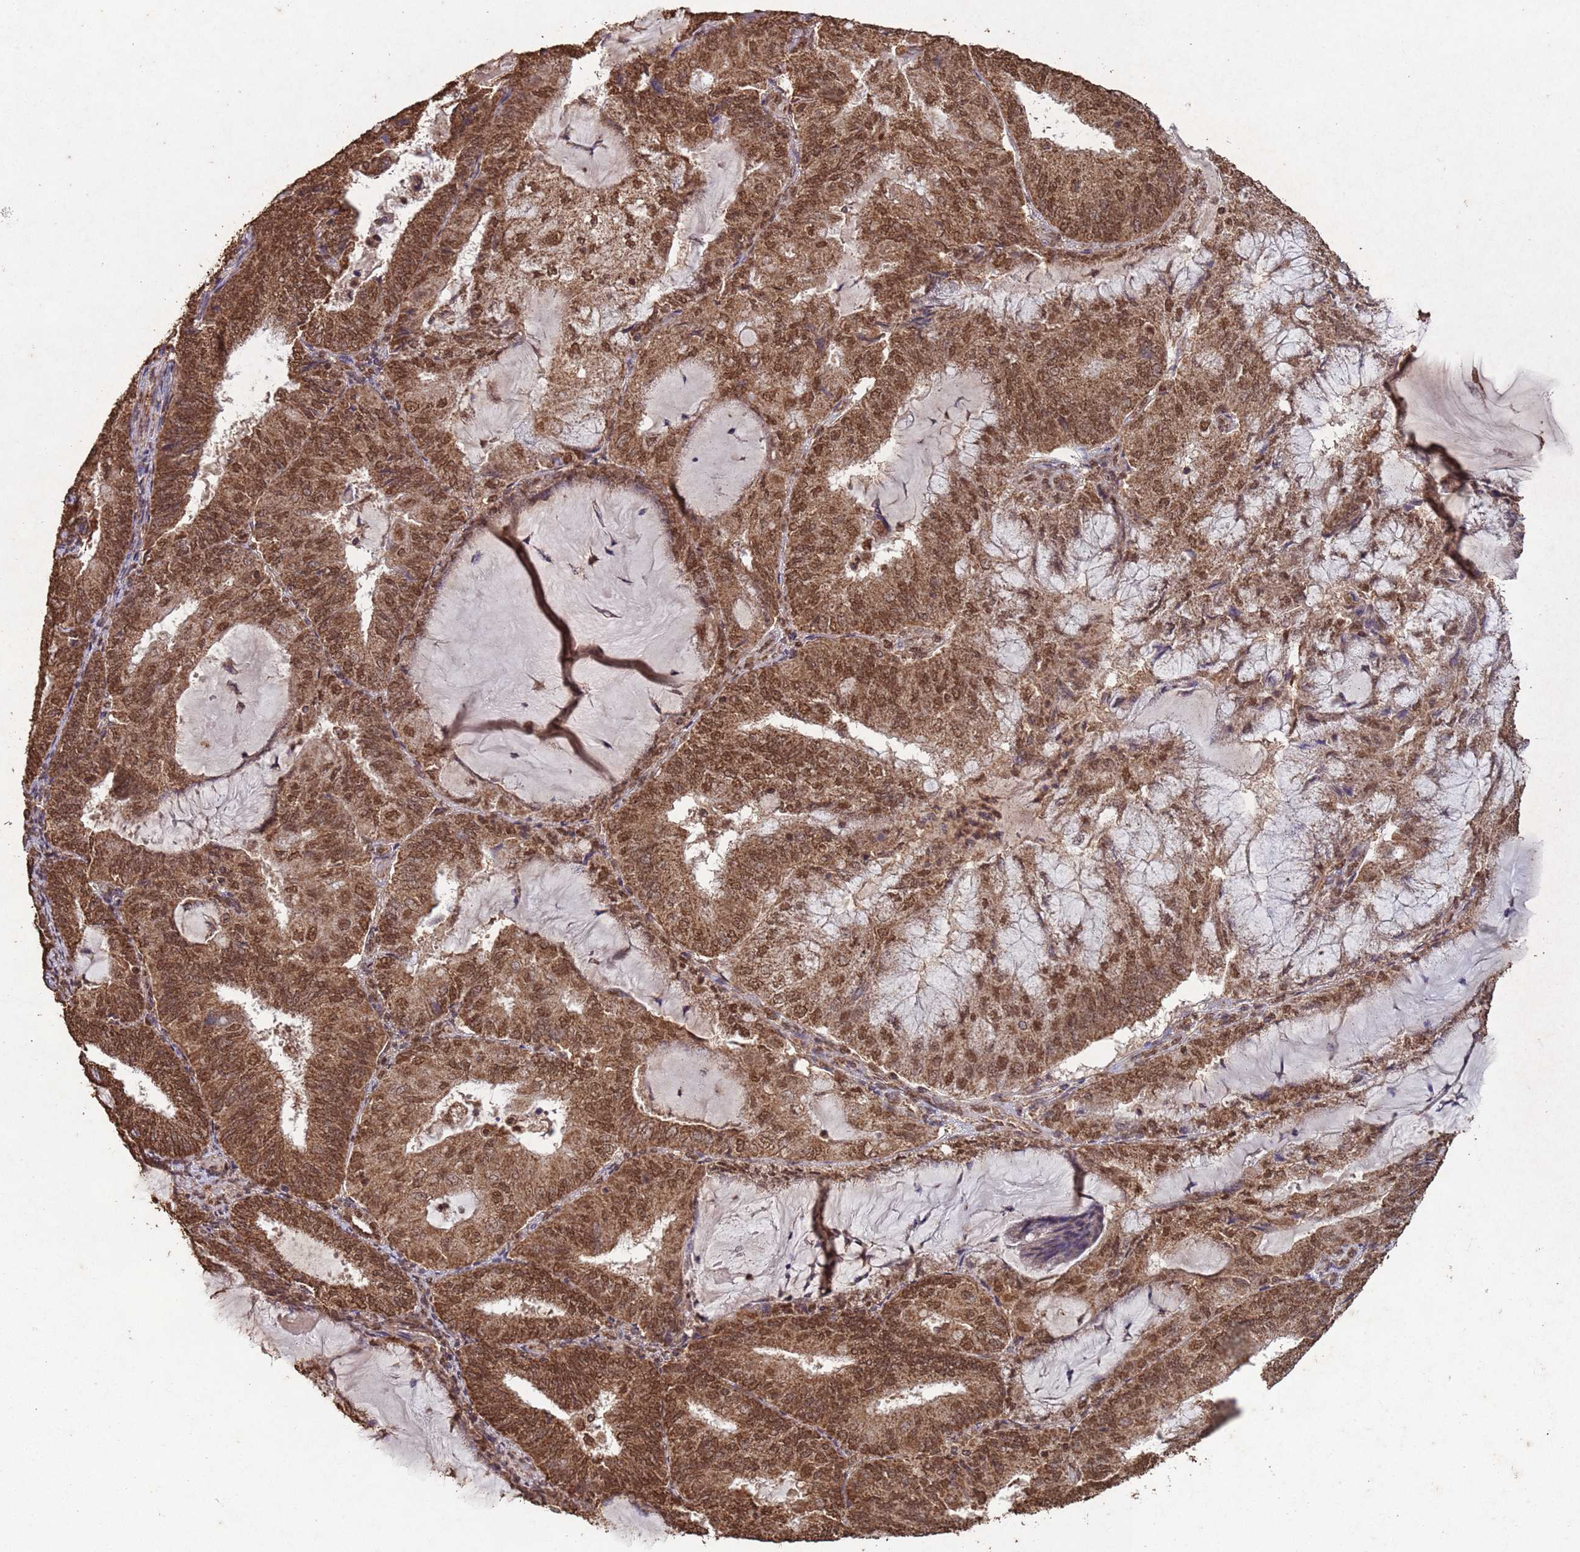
{"staining": {"intensity": "moderate", "quantity": ">75%", "location": "nuclear"}, "tissue": "endometrial cancer", "cell_type": "Tumor cells", "image_type": "cancer", "snomed": [{"axis": "morphology", "description": "Adenocarcinoma, NOS"}, {"axis": "topography", "description": "Endometrium"}], "caption": "IHC of human endometrial cancer exhibits medium levels of moderate nuclear positivity in approximately >75% of tumor cells.", "gene": "HDAC10", "patient": {"sex": "female", "age": 81}}